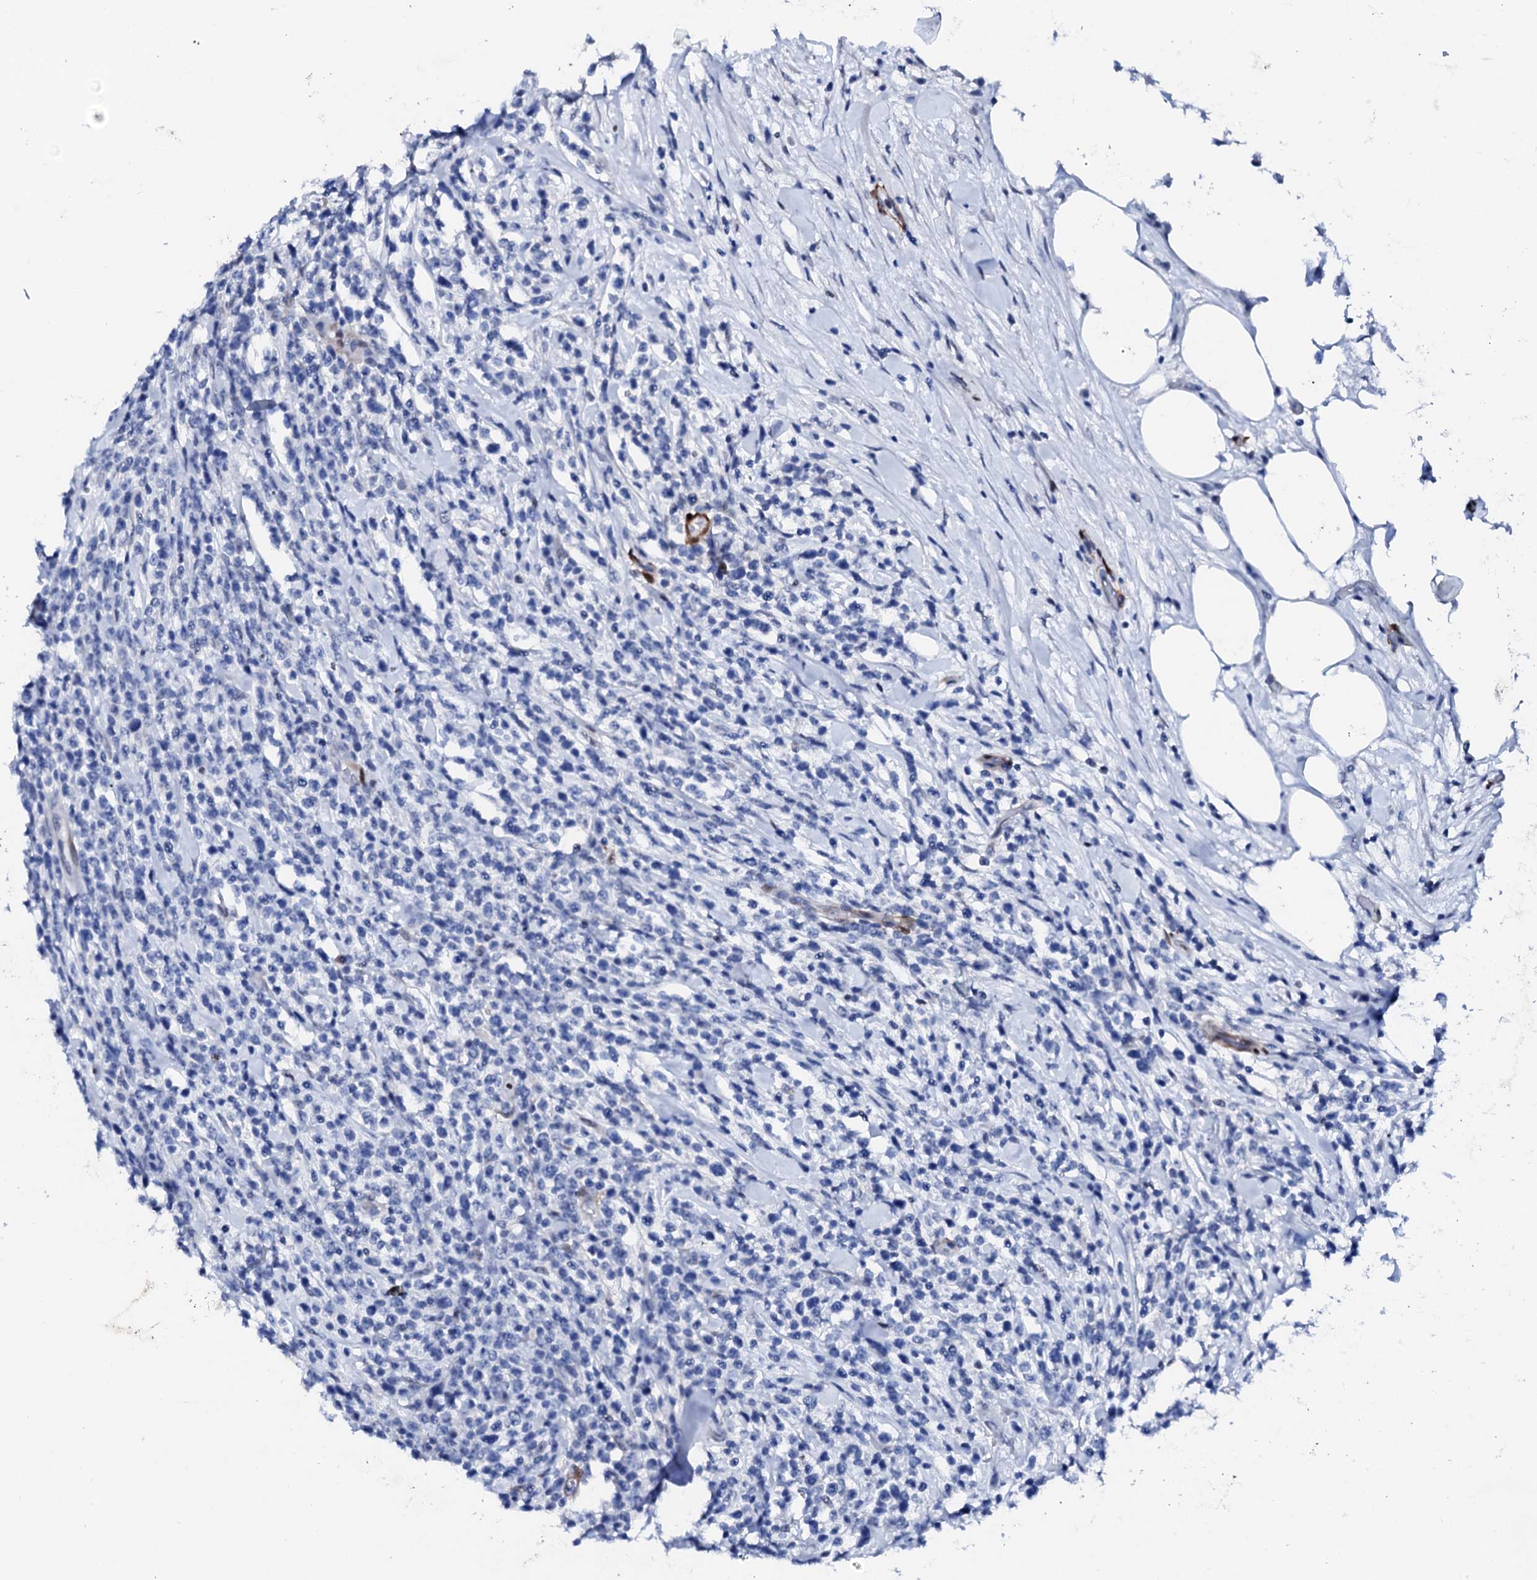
{"staining": {"intensity": "negative", "quantity": "none", "location": "none"}, "tissue": "lymphoma", "cell_type": "Tumor cells", "image_type": "cancer", "snomed": [{"axis": "morphology", "description": "Malignant lymphoma, non-Hodgkin's type, High grade"}, {"axis": "topography", "description": "Colon"}], "caption": "High power microscopy image of an immunohistochemistry micrograph of lymphoma, revealing no significant expression in tumor cells.", "gene": "NRIP2", "patient": {"sex": "female", "age": 53}}